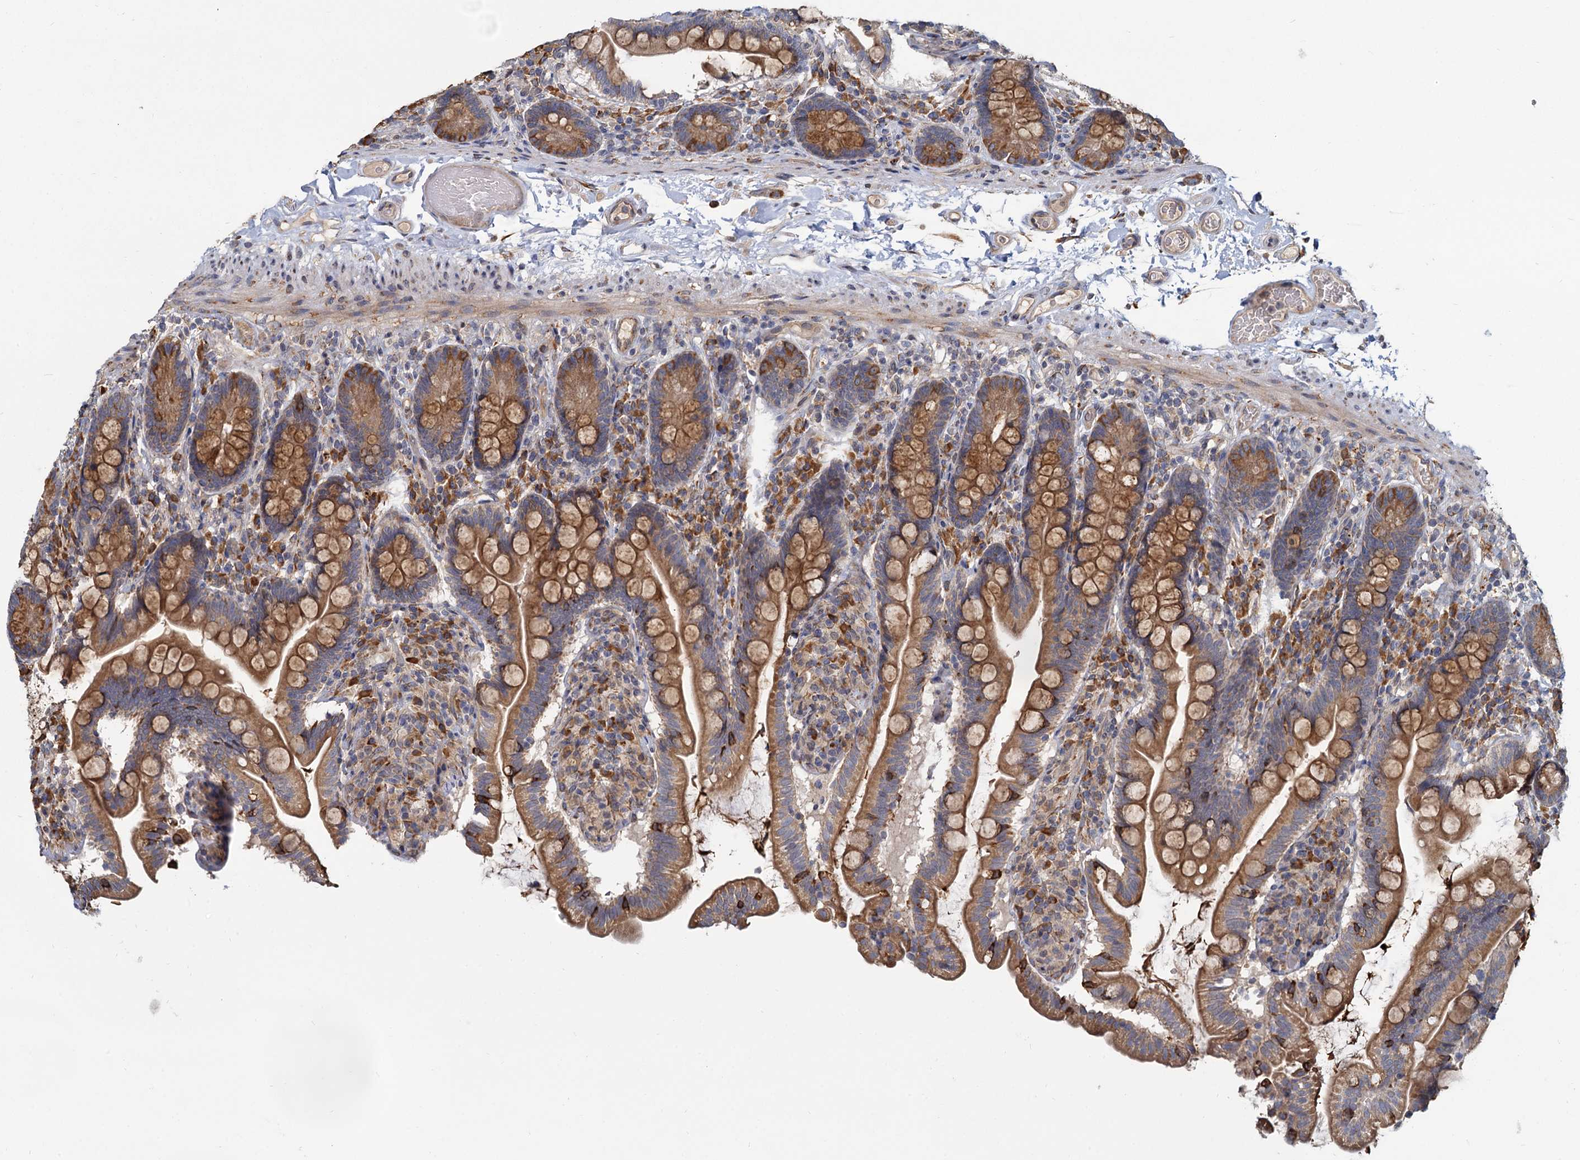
{"staining": {"intensity": "moderate", "quantity": ">75%", "location": "cytoplasmic/membranous"}, "tissue": "small intestine", "cell_type": "Glandular cells", "image_type": "normal", "snomed": [{"axis": "morphology", "description": "Normal tissue, NOS"}, {"axis": "topography", "description": "Small intestine"}], "caption": "Glandular cells exhibit moderate cytoplasmic/membranous positivity in approximately >75% of cells in benign small intestine. (Brightfield microscopy of DAB IHC at high magnification).", "gene": "LRRC51", "patient": {"sex": "female", "age": 64}}